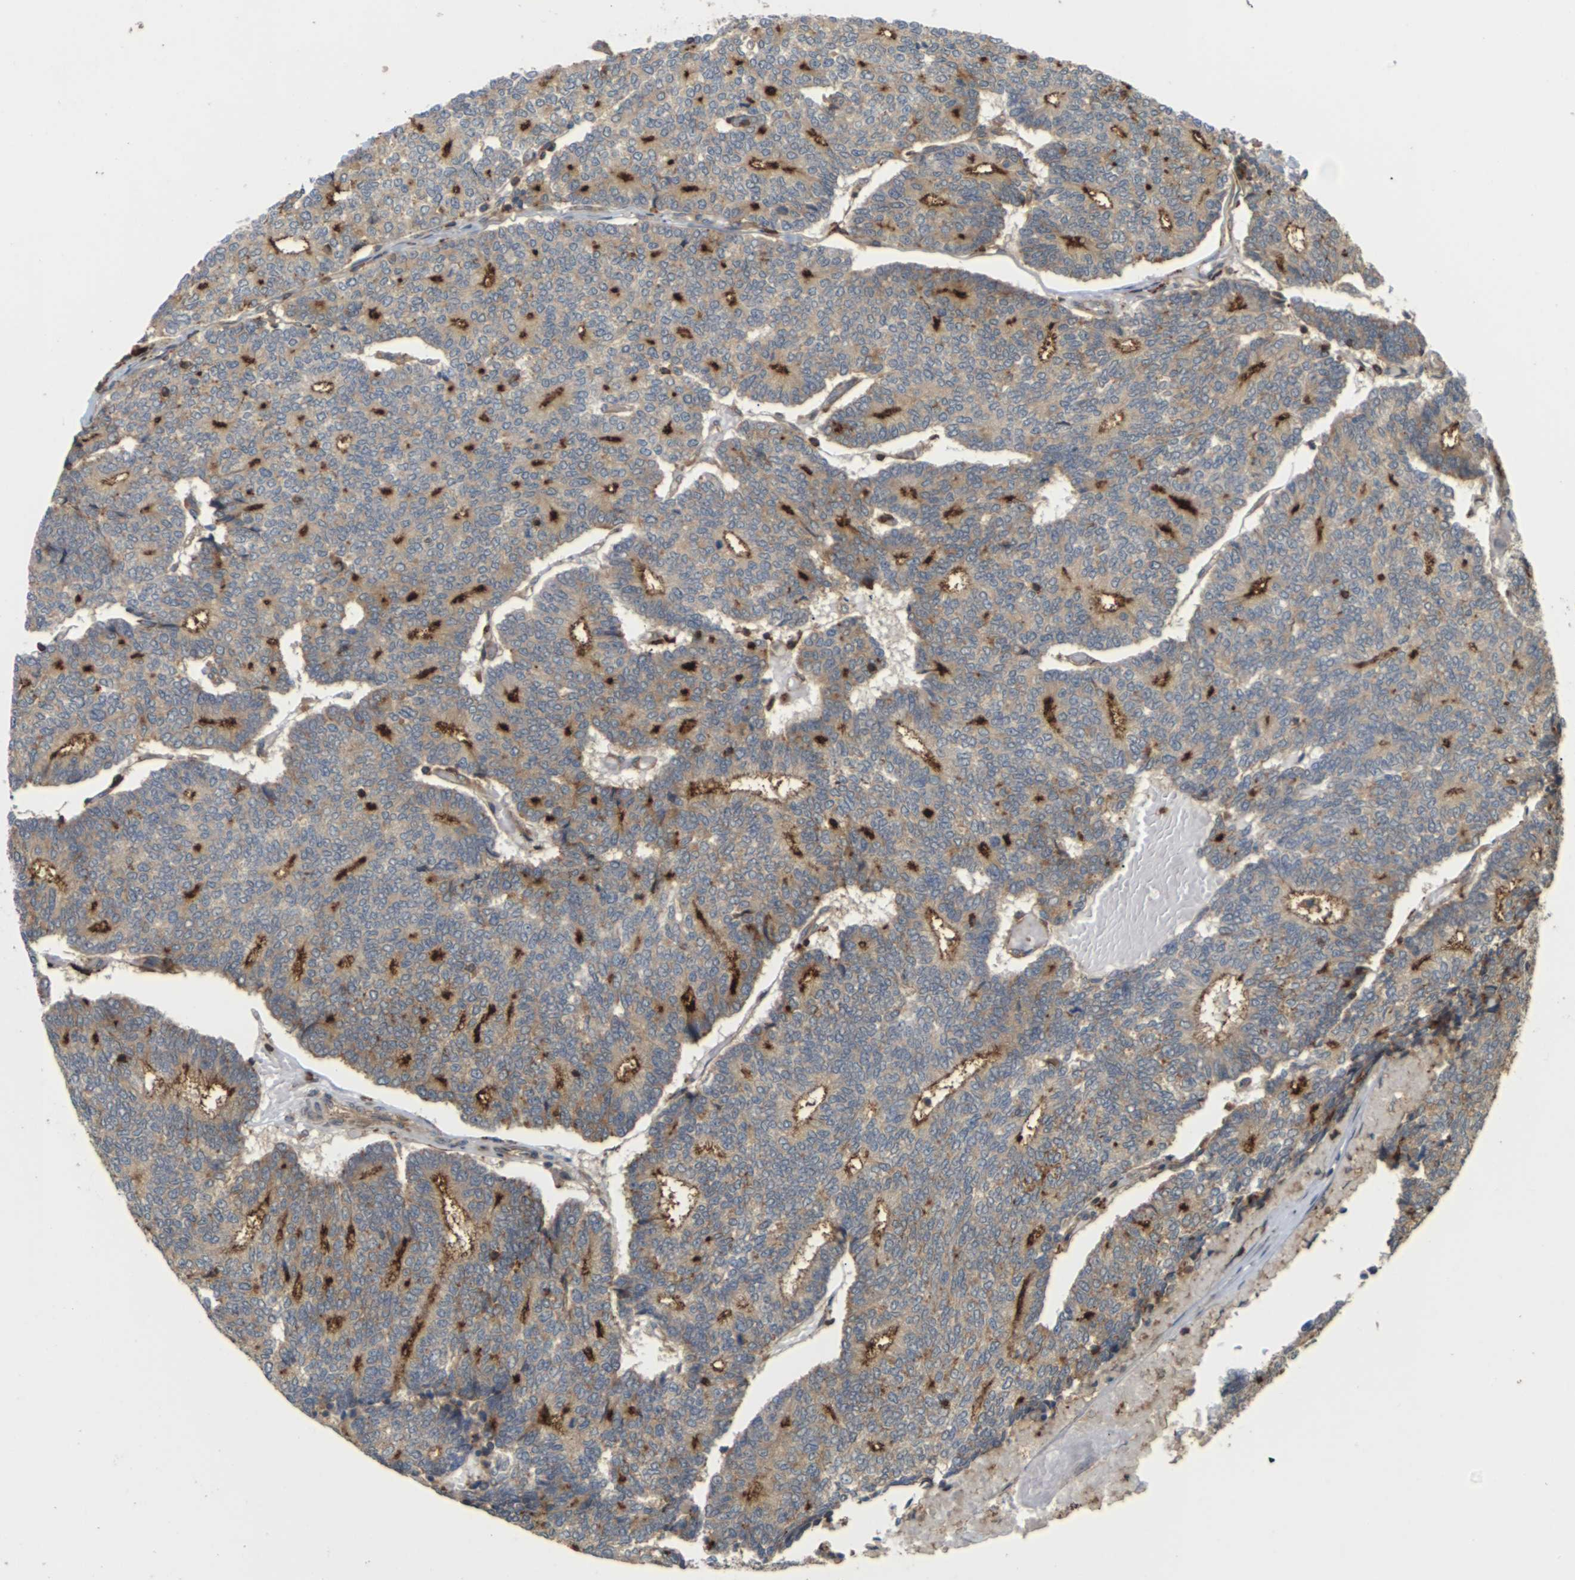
{"staining": {"intensity": "strong", "quantity": "<25%", "location": "cytoplasmic/membranous"}, "tissue": "prostate cancer", "cell_type": "Tumor cells", "image_type": "cancer", "snomed": [{"axis": "morphology", "description": "Normal tissue, NOS"}, {"axis": "morphology", "description": "Adenocarcinoma, High grade"}, {"axis": "topography", "description": "Prostate"}, {"axis": "topography", "description": "Seminal veicle"}], "caption": "Protein positivity by immunohistochemistry (IHC) shows strong cytoplasmic/membranous expression in approximately <25% of tumor cells in adenocarcinoma (high-grade) (prostate). (DAB = brown stain, brightfield microscopy at high magnification).", "gene": "KSR1", "patient": {"sex": "male", "age": 55}}